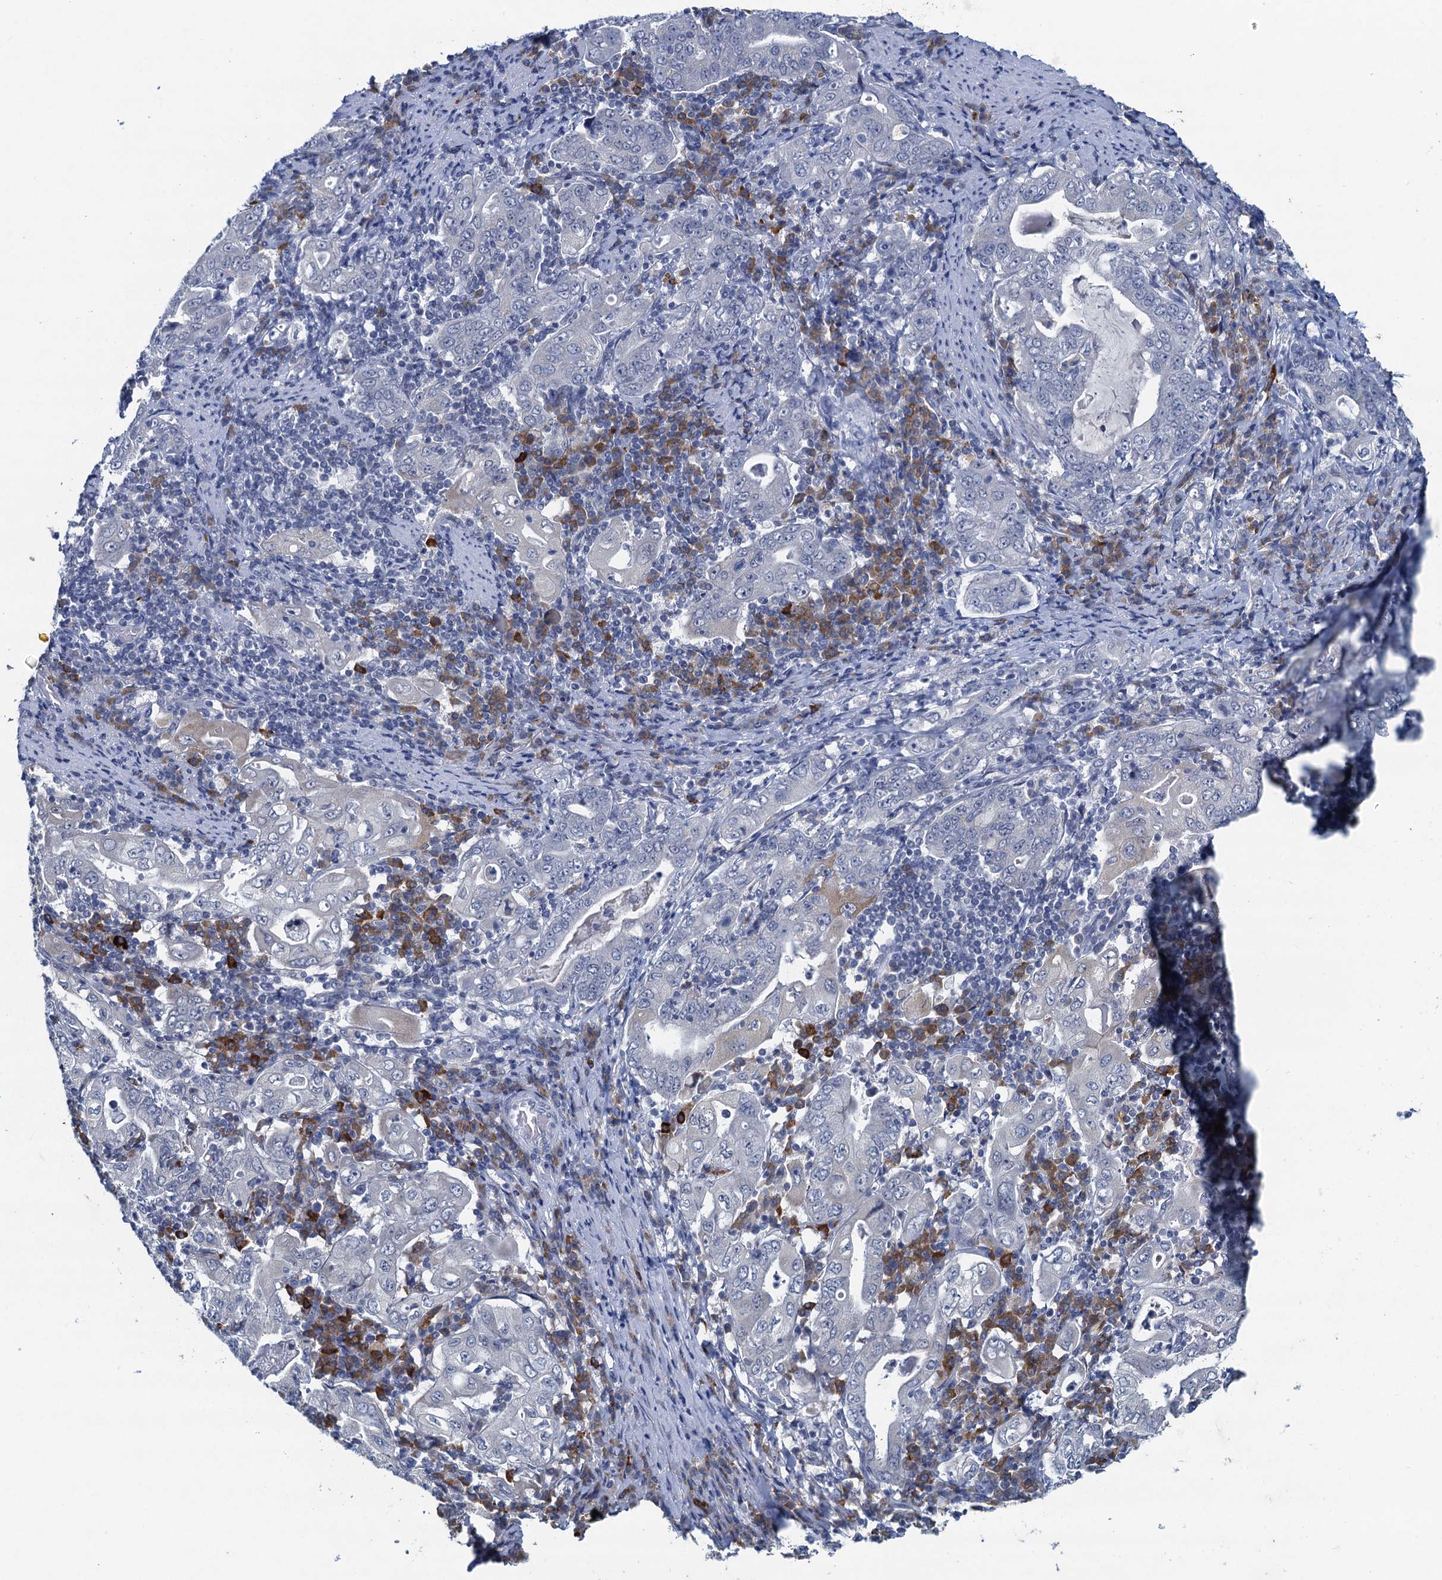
{"staining": {"intensity": "negative", "quantity": "none", "location": "none"}, "tissue": "stomach cancer", "cell_type": "Tumor cells", "image_type": "cancer", "snomed": [{"axis": "morphology", "description": "Normal tissue, NOS"}, {"axis": "morphology", "description": "Adenocarcinoma, NOS"}, {"axis": "topography", "description": "Esophagus"}, {"axis": "topography", "description": "Stomach, upper"}, {"axis": "topography", "description": "Peripheral nerve tissue"}], "caption": "A high-resolution histopathology image shows IHC staining of adenocarcinoma (stomach), which demonstrates no significant positivity in tumor cells.", "gene": "HAPSTR1", "patient": {"sex": "male", "age": 62}}